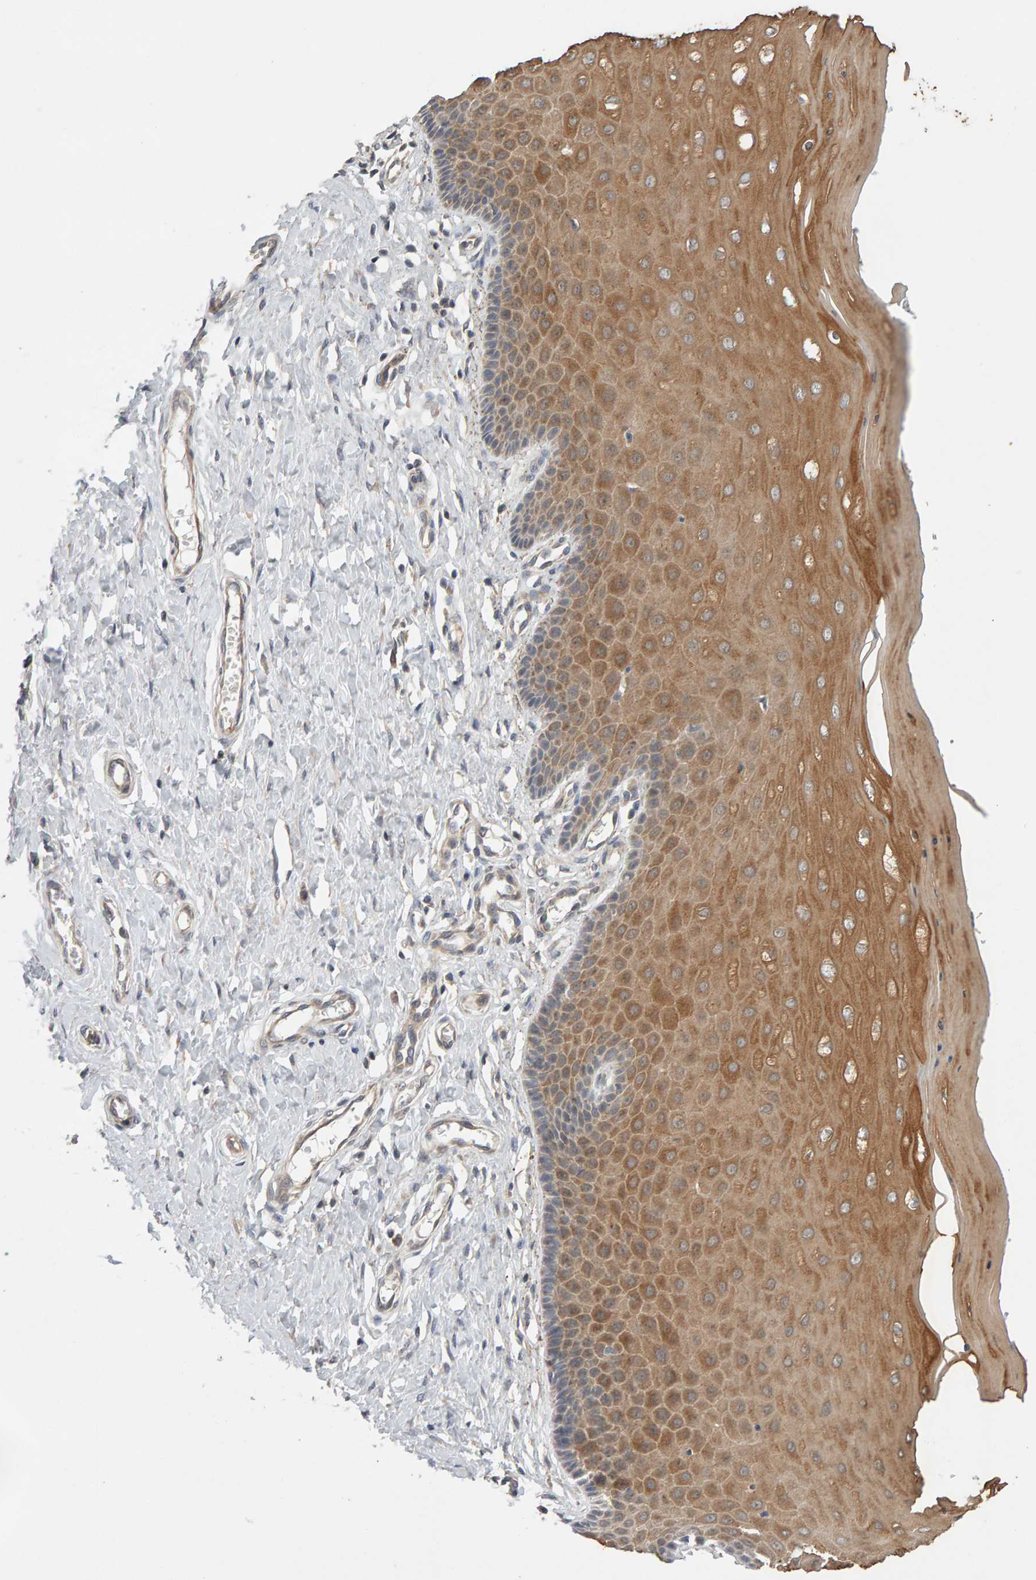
{"staining": {"intensity": "moderate", "quantity": ">75%", "location": "cytoplasmic/membranous"}, "tissue": "cervix", "cell_type": "Glandular cells", "image_type": "normal", "snomed": [{"axis": "morphology", "description": "Normal tissue, NOS"}, {"axis": "topography", "description": "Cervix"}], "caption": "About >75% of glandular cells in benign cervix demonstrate moderate cytoplasmic/membranous protein staining as visualized by brown immunohistochemical staining.", "gene": "DNAJC7", "patient": {"sex": "female", "age": 55}}